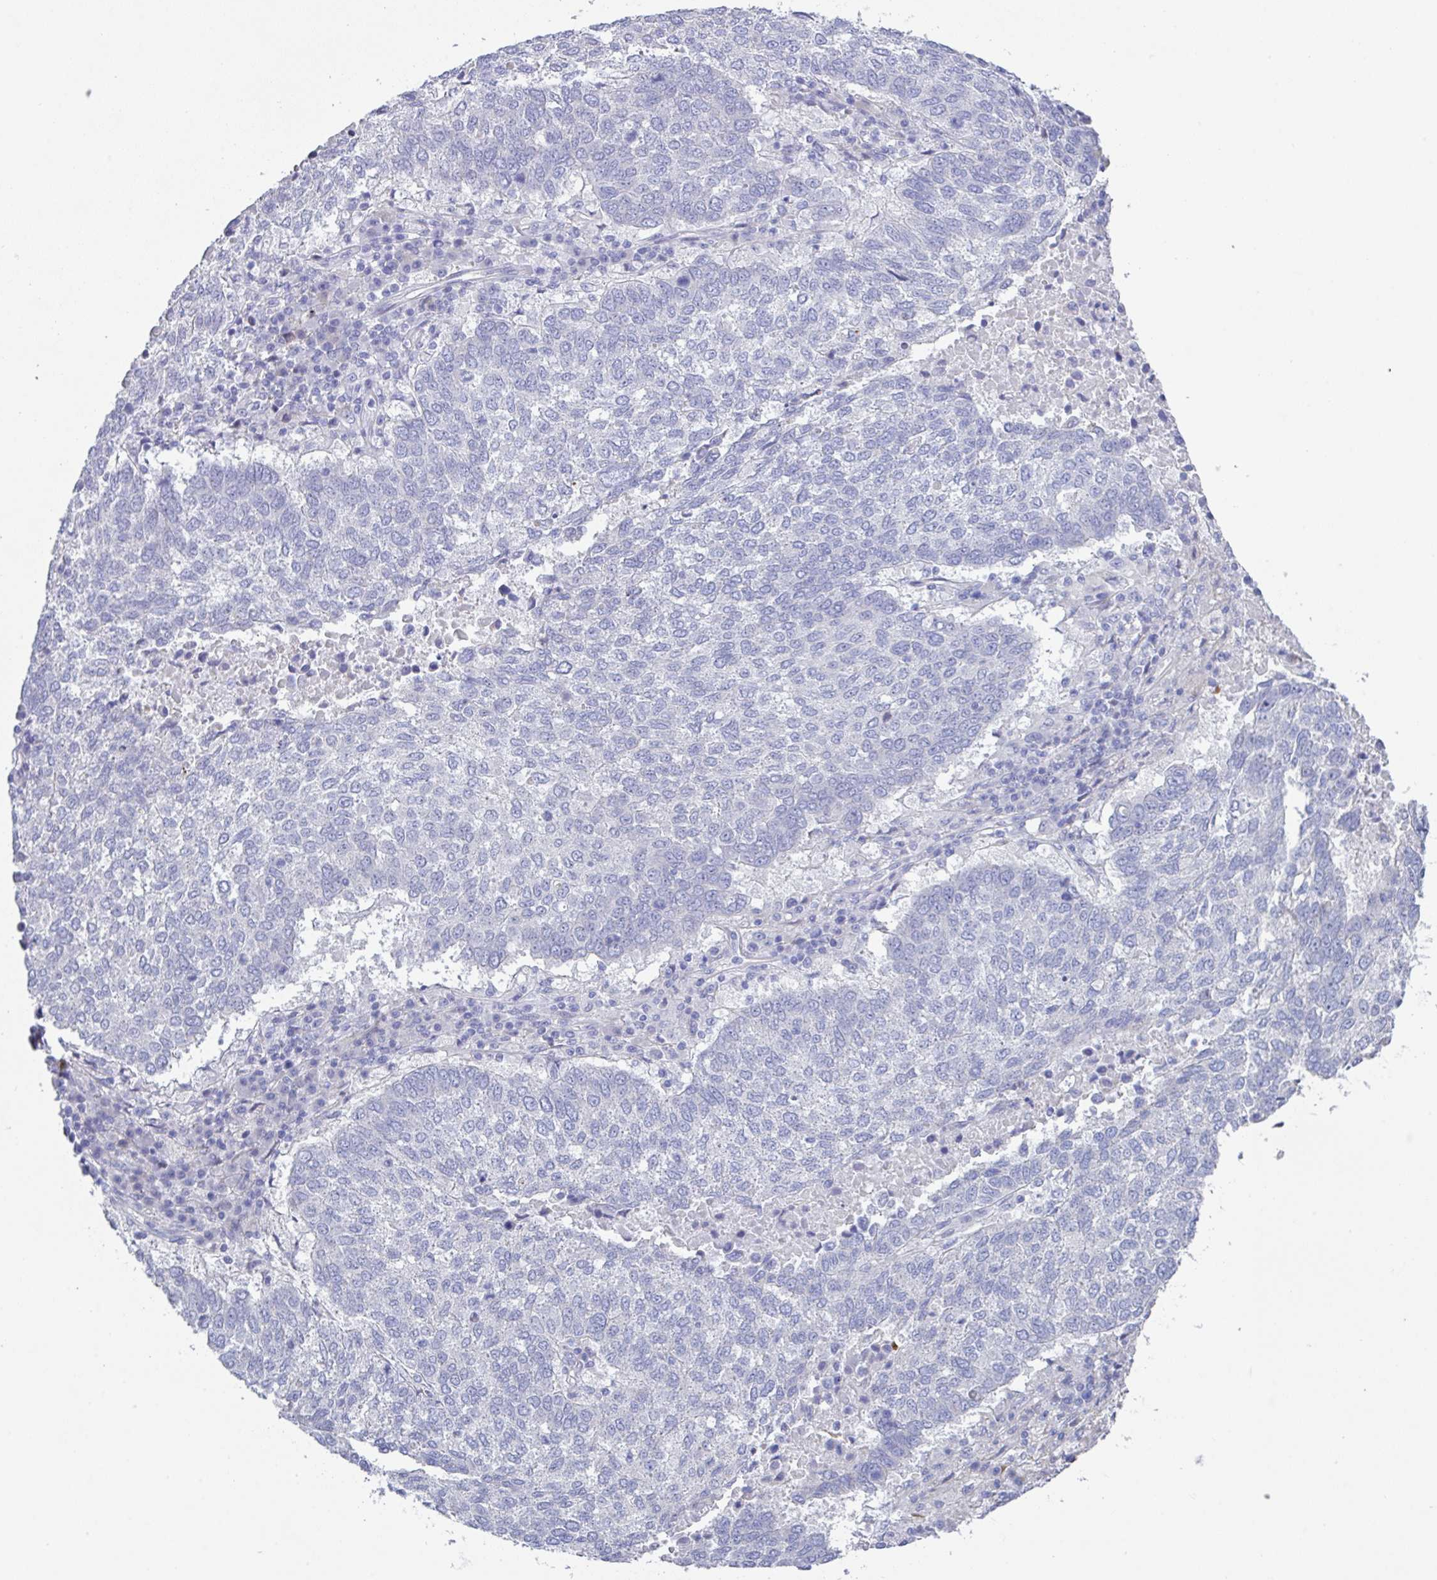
{"staining": {"intensity": "negative", "quantity": "none", "location": "none"}, "tissue": "lung cancer", "cell_type": "Tumor cells", "image_type": "cancer", "snomed": [{"axis": "morphology", "description": "Squamous cell carcinoma, NOS"}, {"axis": "topography", "description": "Lung"}], "caption": "IHC micrograph of neoplastic tissue: human lung cancer stained with DAB demonstrates no significant protein staining in tumor cells.", "gene": "FBXO47", "patient": {"sex": "male", "age": 73}}